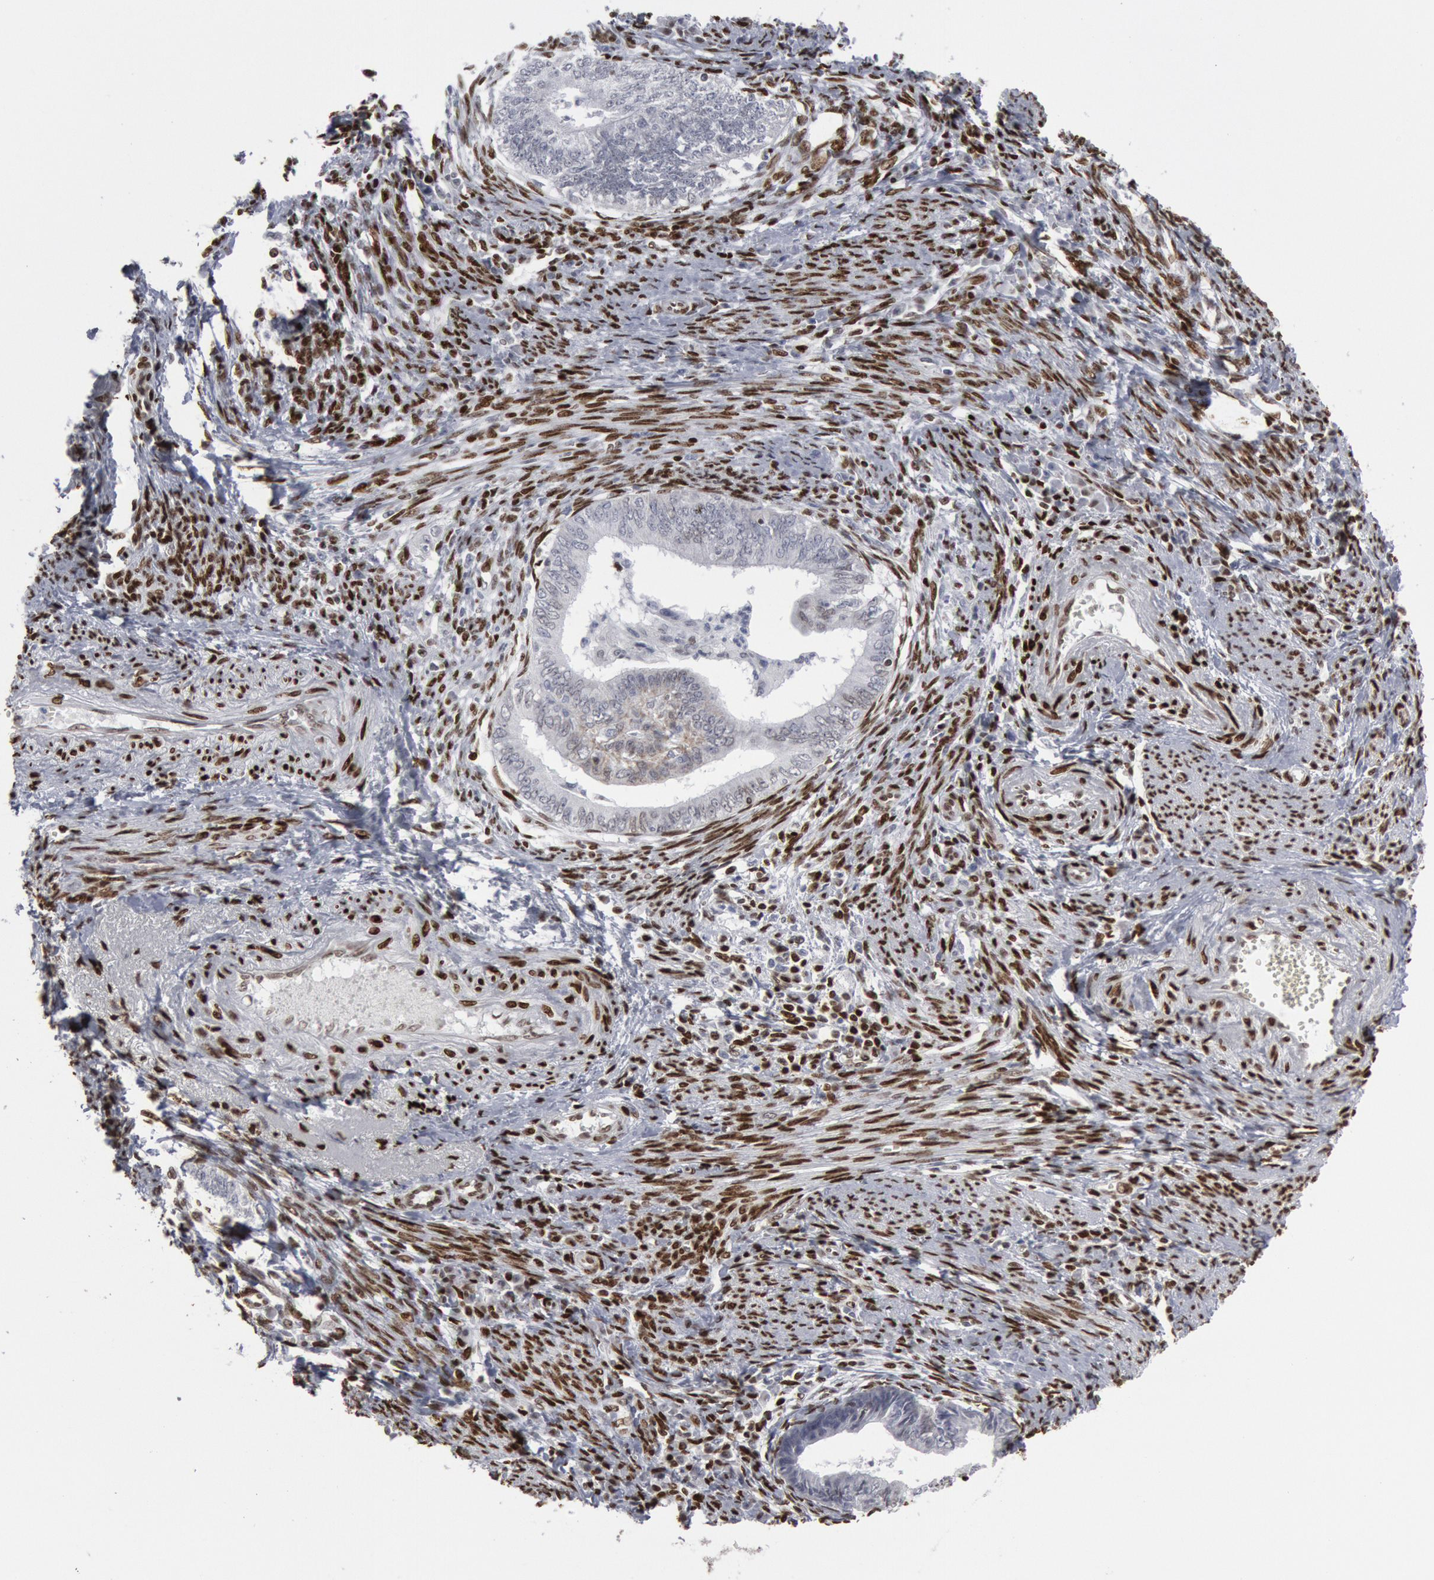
{"staining": {"intensity": "negative", "quantity": "none", "location": "none"}, "tissue": "endometrial cancer", "cell_type": "Tumor cells", "image_type": "cancer", "snomed": [{"axis": "morphology", "description": "Adenocarcinoma, NOS"}, {"axis": "topography", "description": "Endometrium"}], "caption": "Protein analysis of endometrial adenocarcinoma displays no significant positivity in tumor cells.", "gene": "MECP2", "patient": {"sex": "female", "age": 66}}